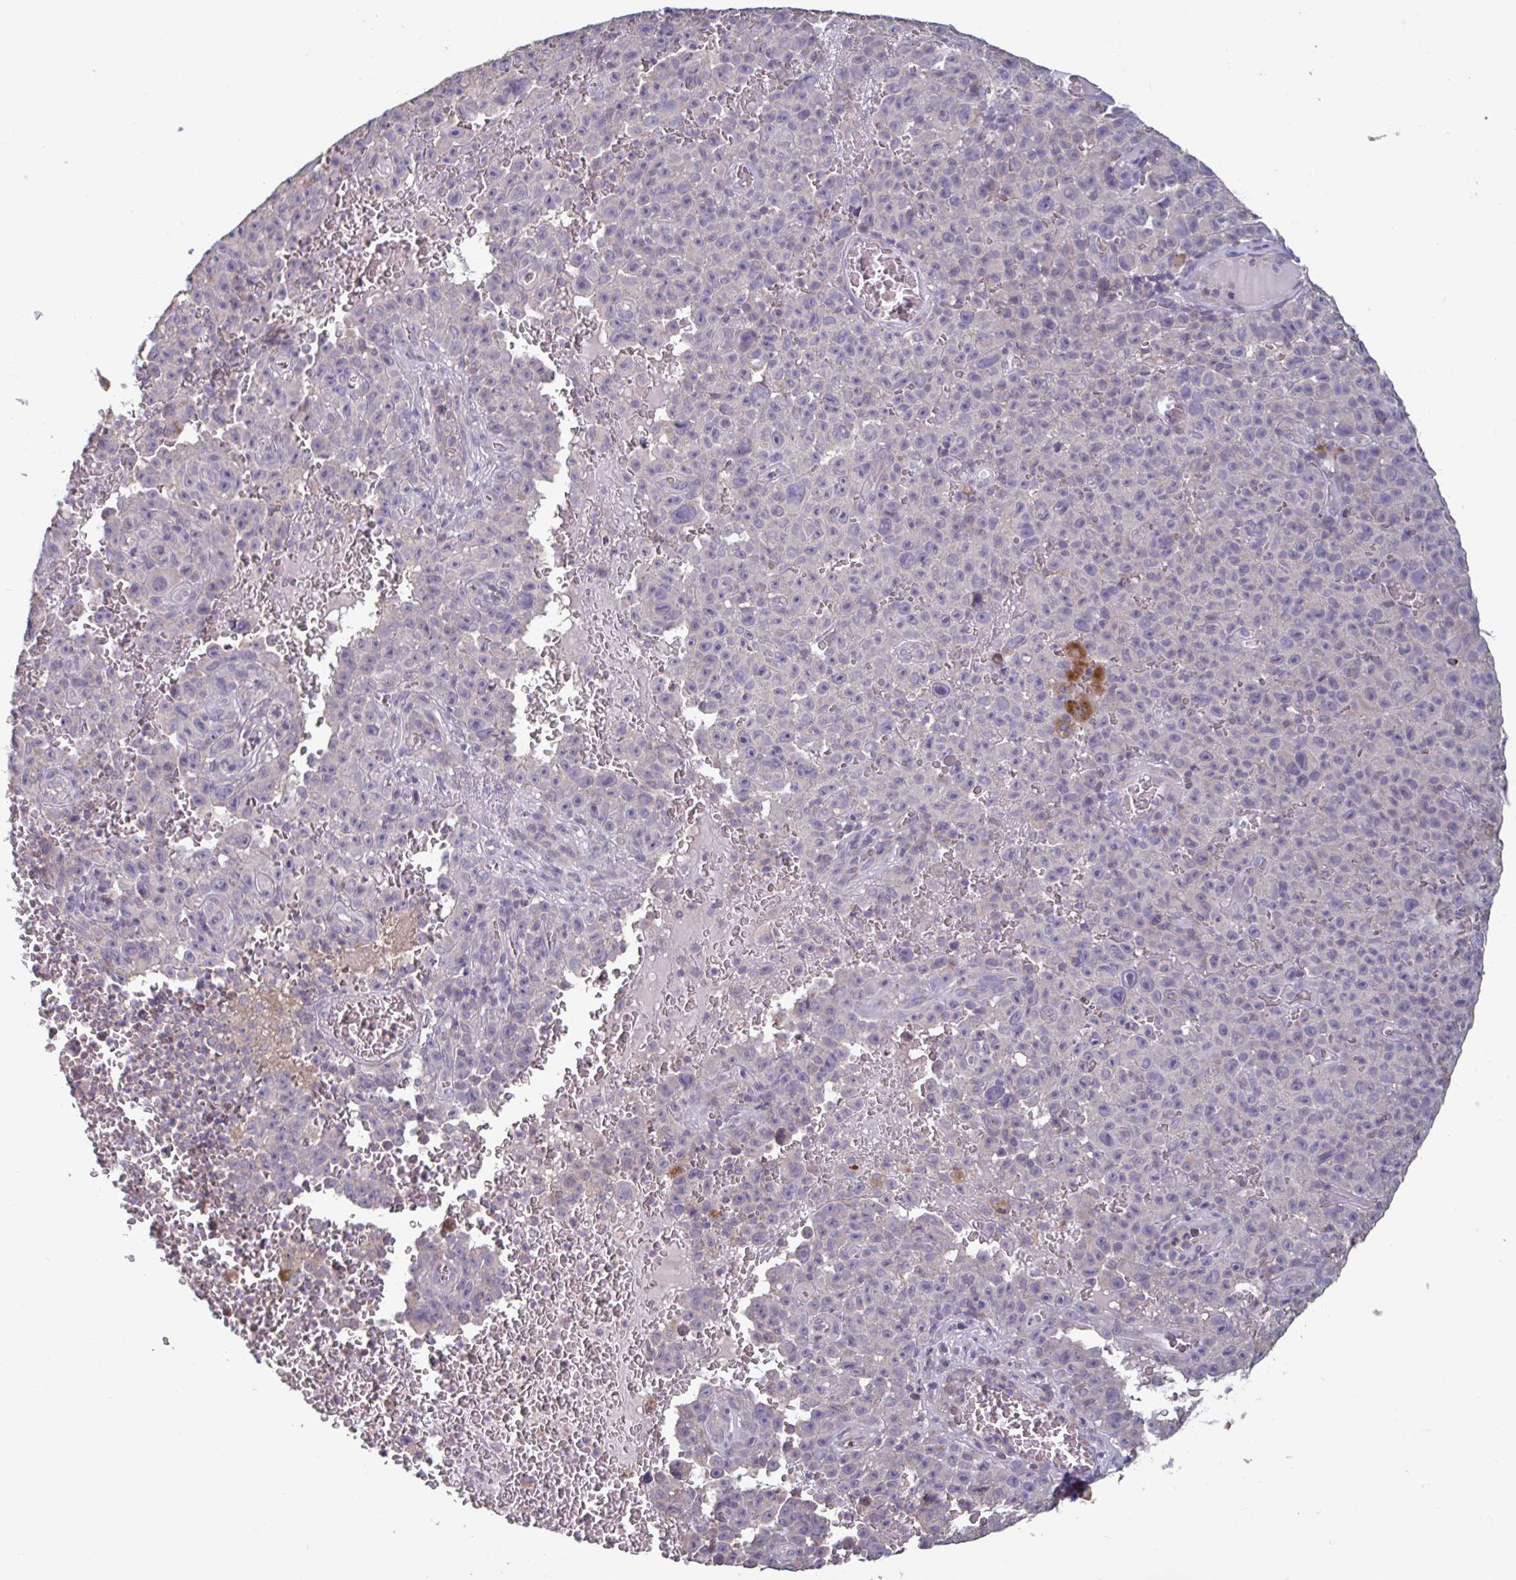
{"staining": {"intensity": "negative", "quantity": "none", "location": "none"}, "tissue": "melanoma", "cell_type": "Tumor cells", "image_type": "cancer", "snomed": [{"axis": "morphology", "description": "Malignant melanoma, NOS"}, {"axis": "topography", "description": "Skin"}], "caption": "DAB (3,3'-diaminobenzidine) immunohistochemical staining of malignant melanoma exhibits no significant expression in tumor cells. (Immunohistochemistry, brightfield microscopy, high magnification).", "gene": "CD1E", "patient": {"sex": "female", "age": 82}}